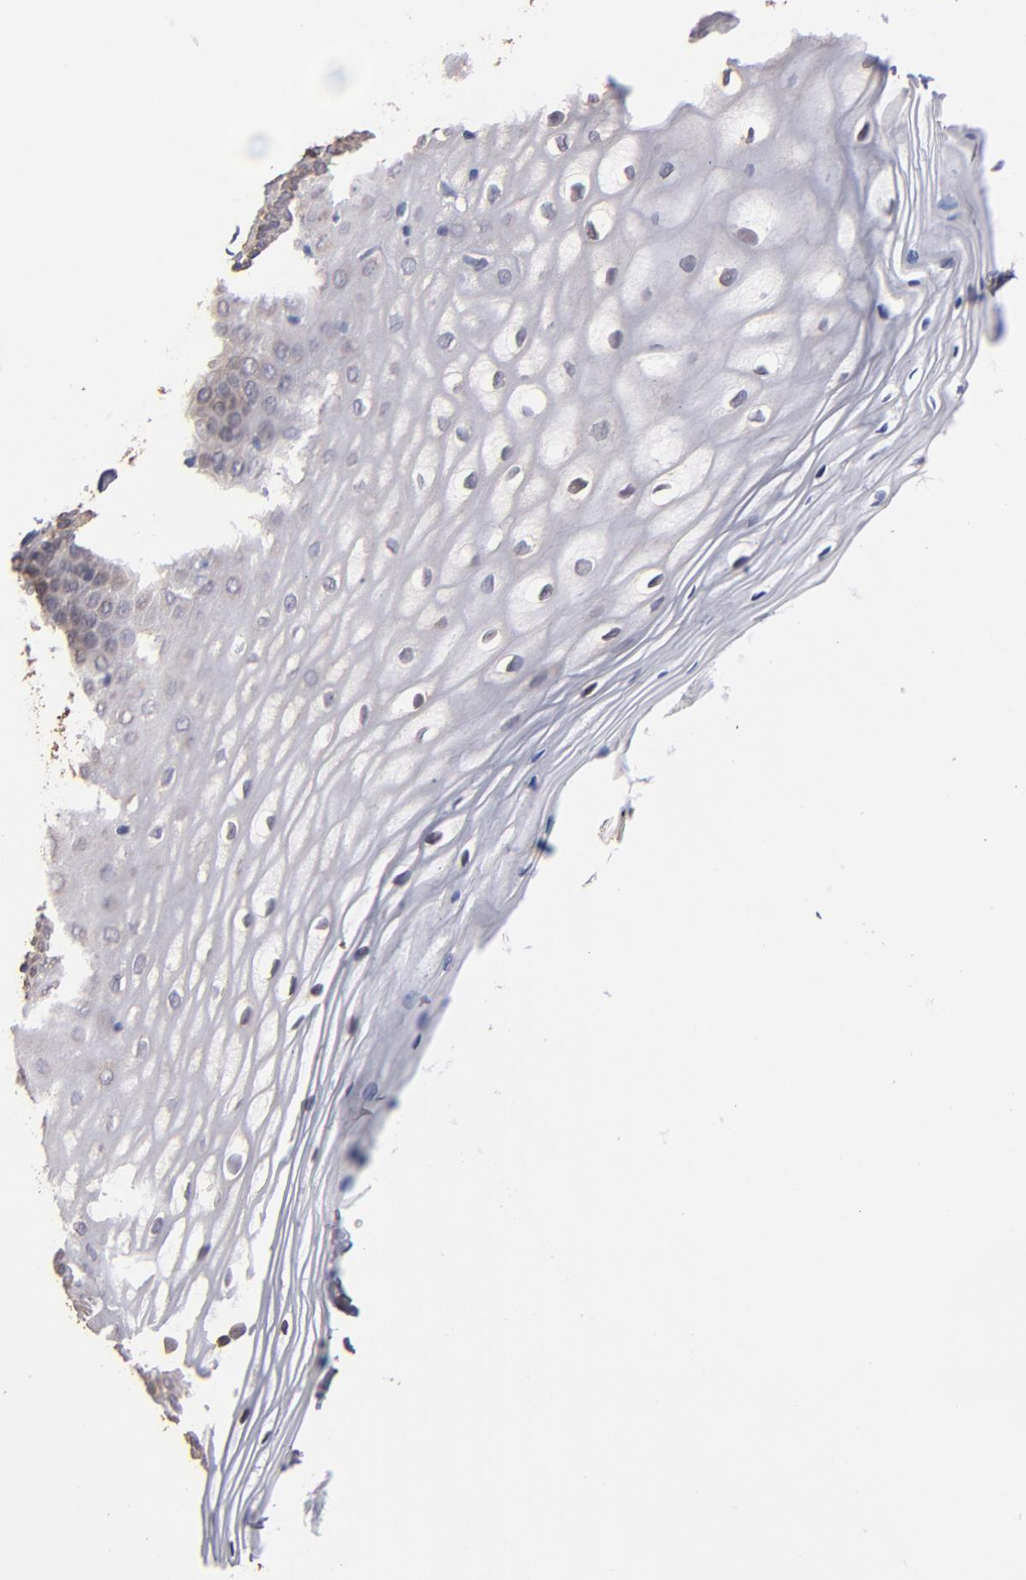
{"staining": {"intensity": "weak", "quantity": "<25%", "location": "cytoplasmic/membranous,nuclear"}, "tissue": "vagina", "cell_type": "Squamous epithelial cells", "image_type": "normal", "snomed": [{"axis": "morphology", "description": "Normal tissue, NOS"}, {"axis": "topography", "description": "Vagina"}], "caption": "Squamous epithelial cells are negative for brown protein staining in unremarkable vagina. (DAB immunohistochemistry (IHC) with hematoxylin counter stain).", "gene": "PGRMC1", "patient": {"sex": "female", "age": 55}}